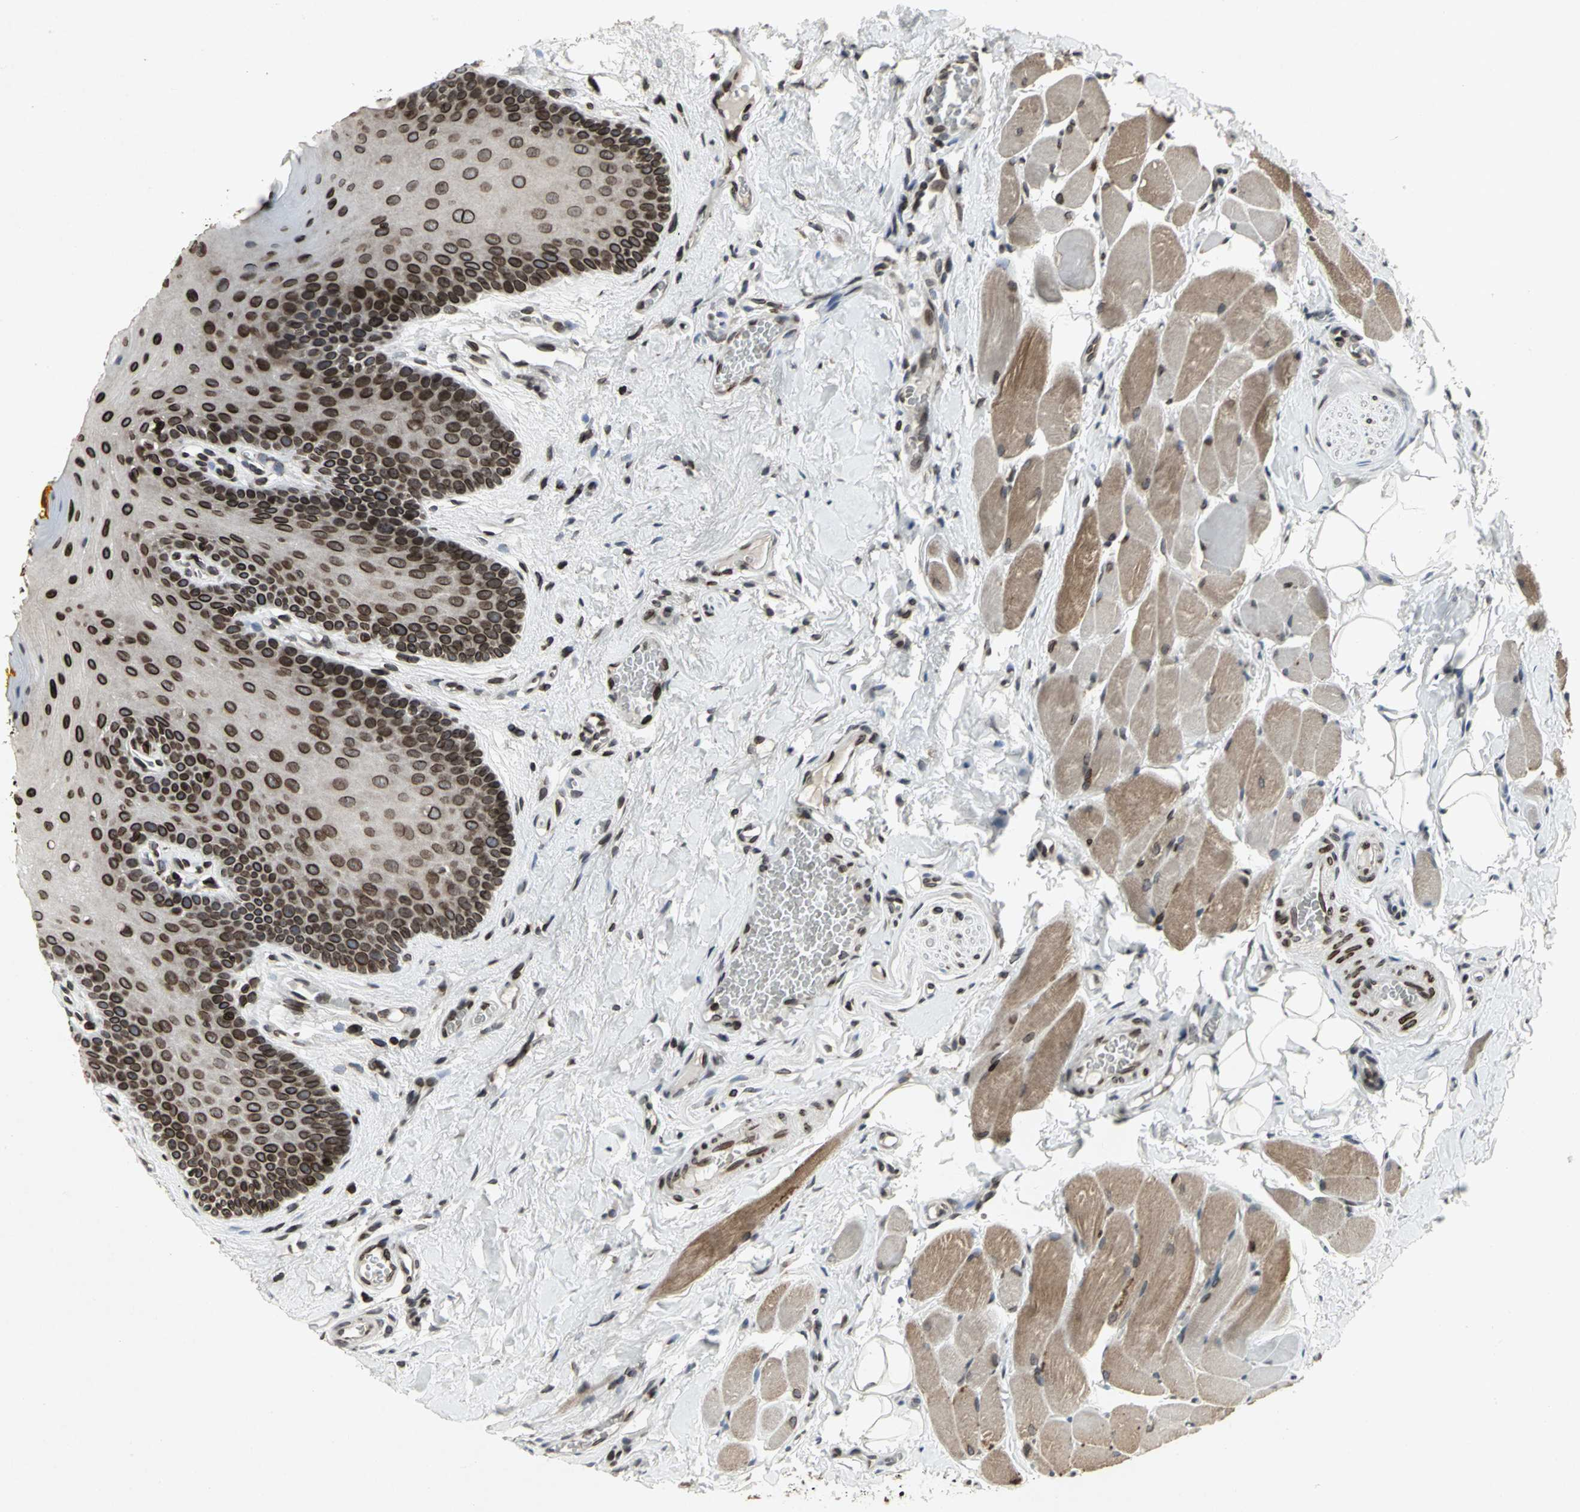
{"staining": {"intensity": "strong", "quantity": ">75%", "location": "cytoplasmic/membranous,nuclear"}, "tissue": "oral mucosa", "cell_type": "Squamous epithelial cells", "image_type": "normal", "snomed": [{"axis": "morphology", "description": "Normal tissue, NOS"}, {"axis": "topography", "description": "Oral tissue"}], "caption": "Brown immunohistochemical staining in normal oral mucosa exhibits strong cytoplasmic/membranous,nuclear positivity in about >75% of squamous epithelial cells. The protein is shown in brown color, while the nuclei are stained blue.", "gene": "SH2B3", "patient": {"sex": "male", "age": 54}}